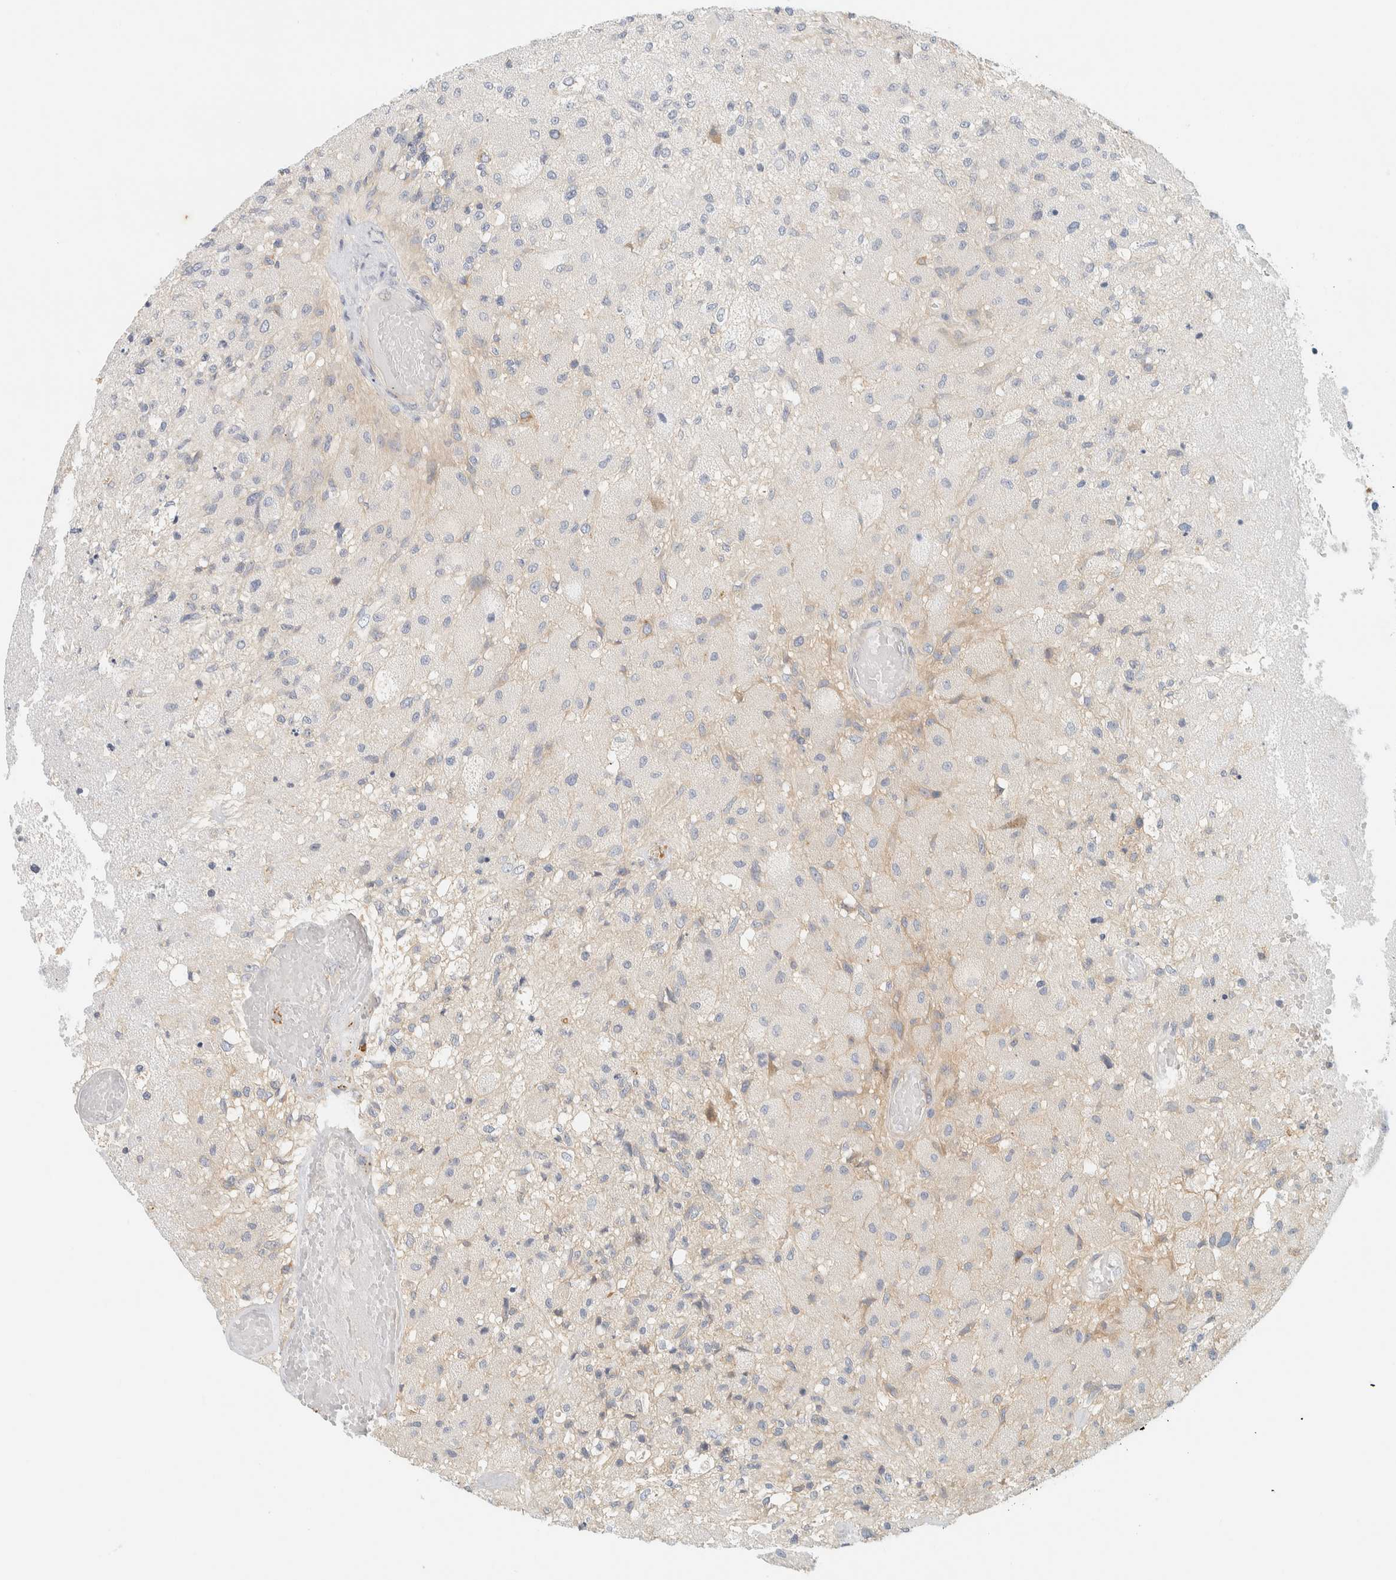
{"staining": {"intensity": "weak", "quantity": "<25%", "location": "cytoplasmic/membranous"}, "tissue": "glioma", "cell_type": "Tumor cells", "image_type": "cancer", "snomed": [{"axis": "morphology", "description": "Normal tissue, NOS"}, {"axis": "morphology", "description": "Glioma, malignant, High grade"}, {"axis": "topography", "description": "Cerebral cortex"}], "caption": "High power microscopy micrograph of an immunohistochemistry image of glioma, revealing no significant expression in tumor cells.", "gene": "PTGES3L-AARSD1", "patient": {"sex": "male", "age": 77}}